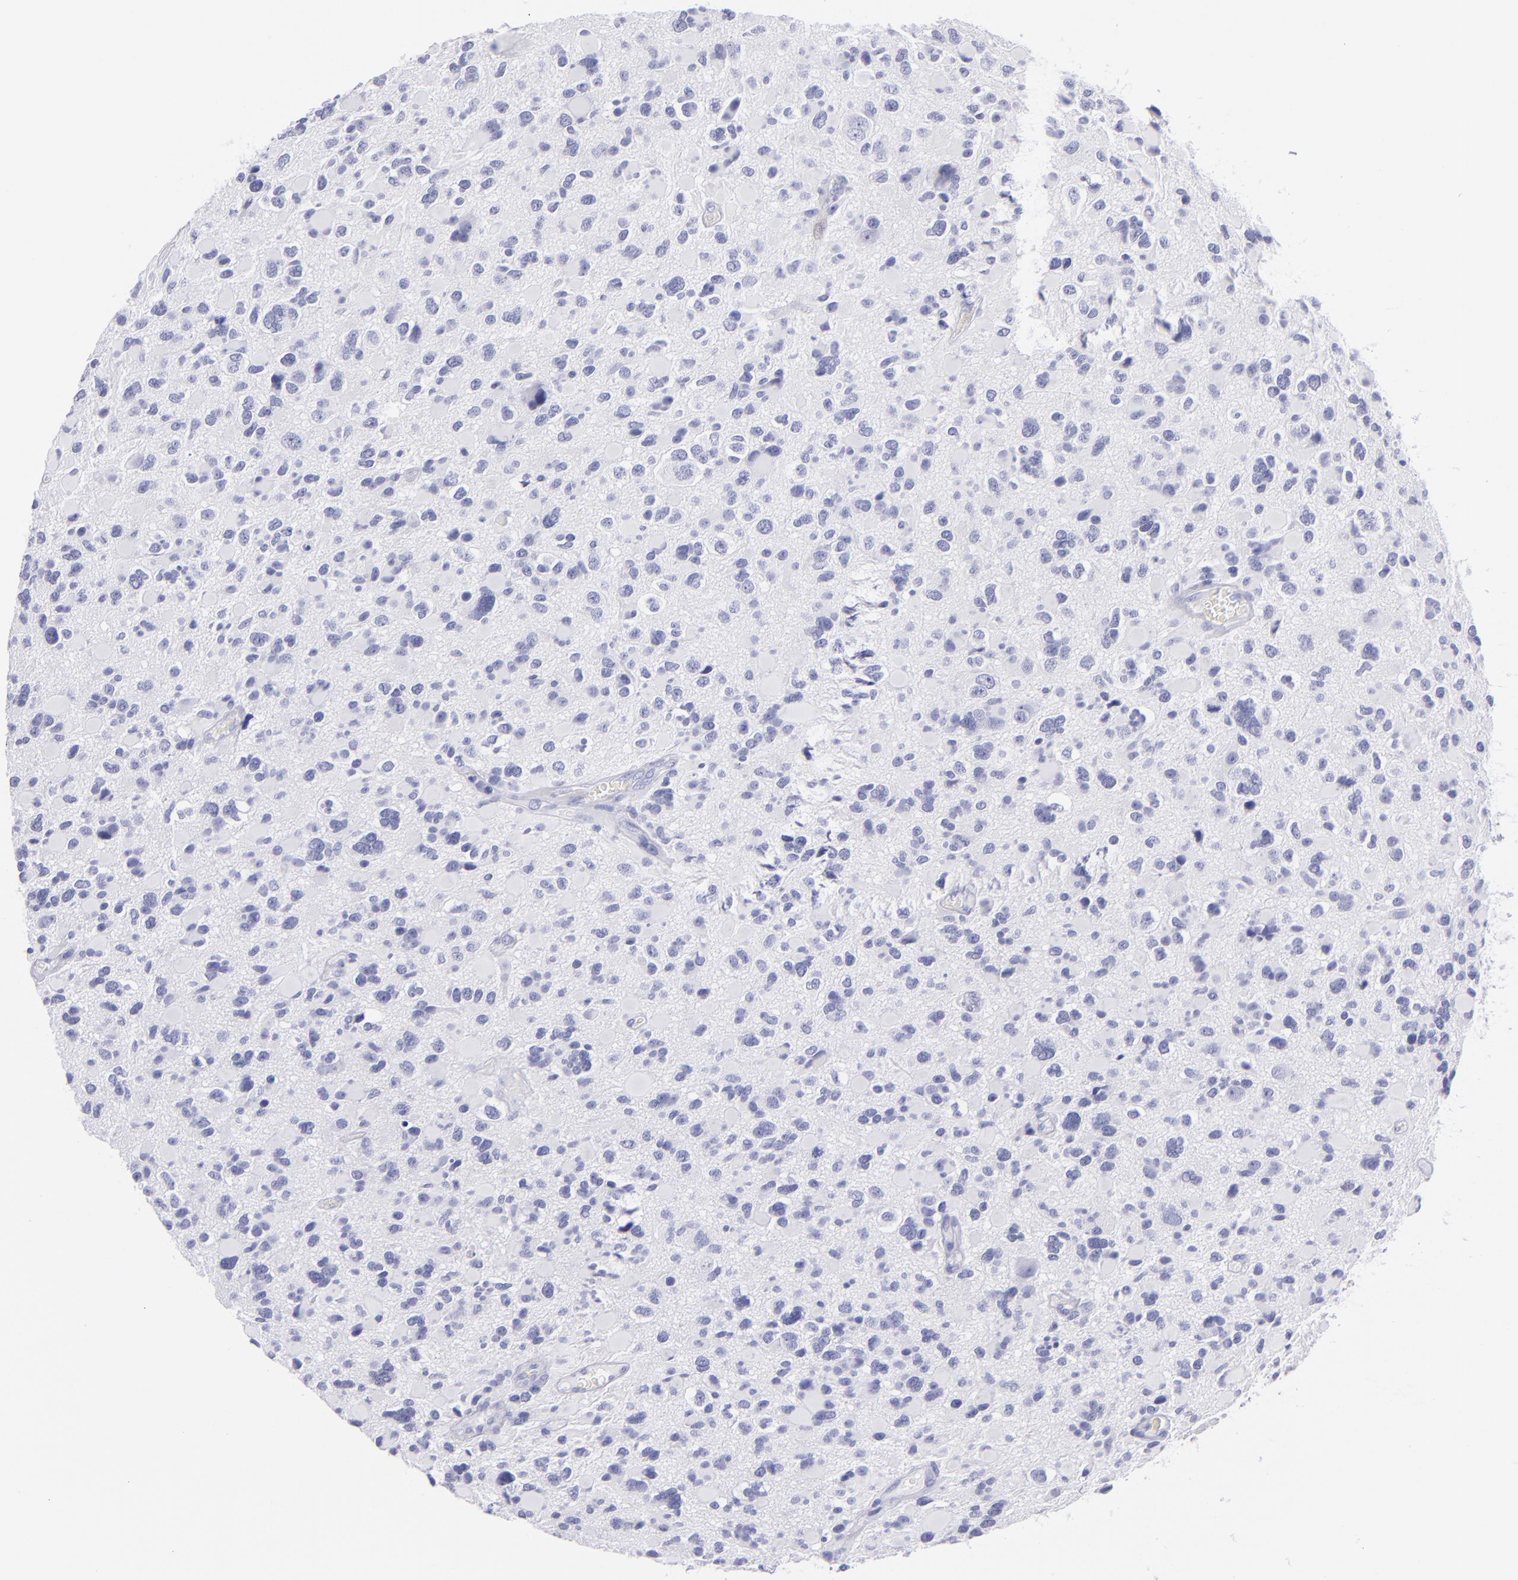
{"staining": {"intensity": "negative", "quantity": "none", "location": "none"}, "tissue": "glioma", "cell_type": "Tumor cells", "image_type": "cancer", "snomed": [{"axis": "morphology", "description": "Glioma, malignant, High grade"}, {"axis": "topography", "description": "Brain"}], "caption": "Histopathology image shows no significant protein expression in tumor cells of high-grade glioma (malignant).", "gene": "PRPH", "patient": {"sex": "female", "age": 37}}